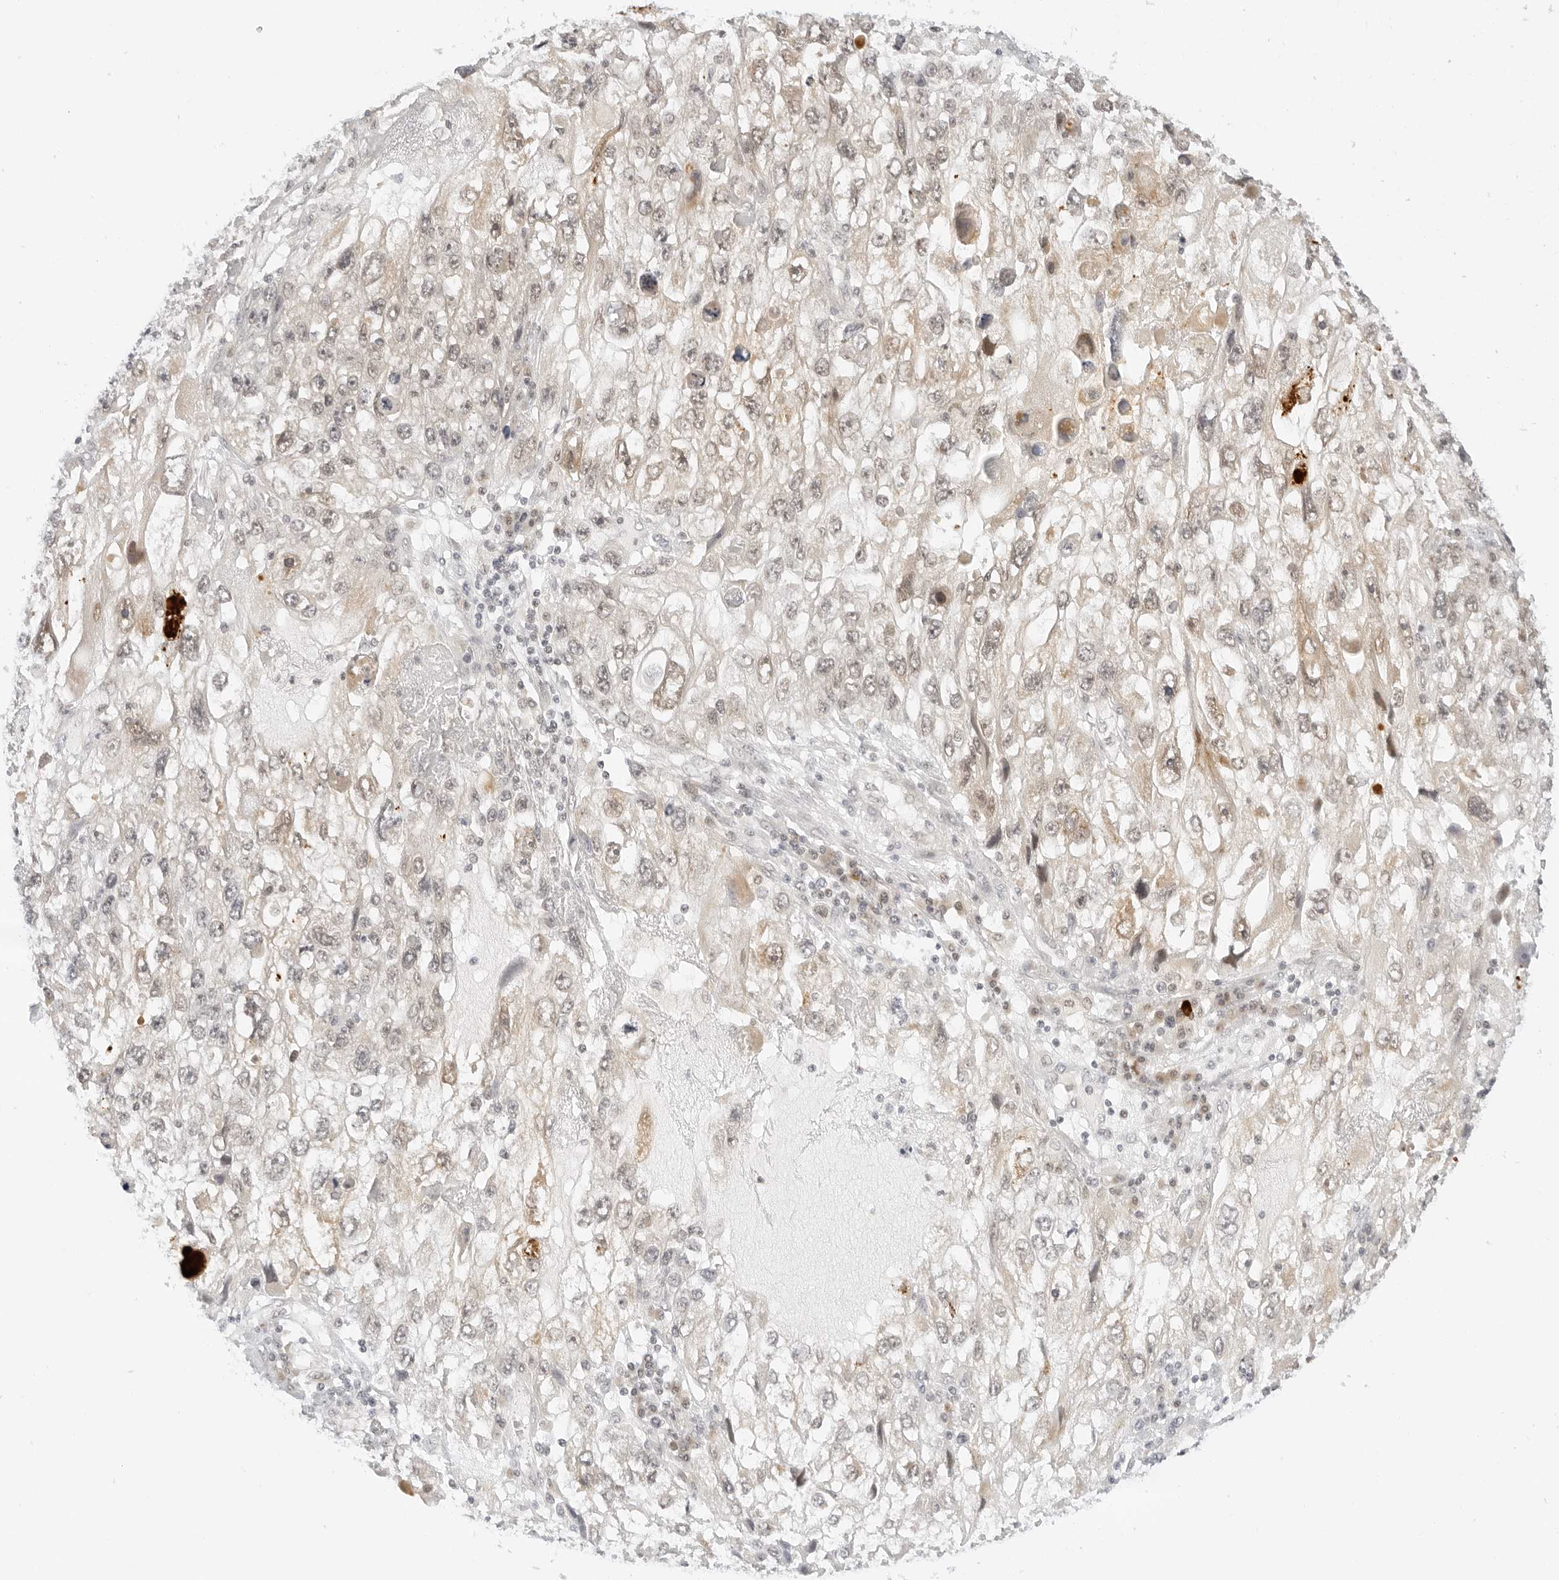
{"staining": {"intensity": "weak", "quantity": "<25%", "location": "cytoplasmic/membranous"}, "tissue": "endometrial cancer", "cell_type": "Tumor cells", "image_type": "cancer", "snomed": [{"axis": "morphology", "description": "Adenocarcinoma, NOS"}, {"axis": "topography", "description": "Endometrium"}], "caption": "High magnification brightfield microscopy of endometrial cancer stained with DAB (3,3'-diaminobenzidine) (brown) and counterstained with hematoxylin (blue): tumor cells show no significant positivity.", "gene": "POLR3C", "patient": {"sex": "female", "age": 49}}